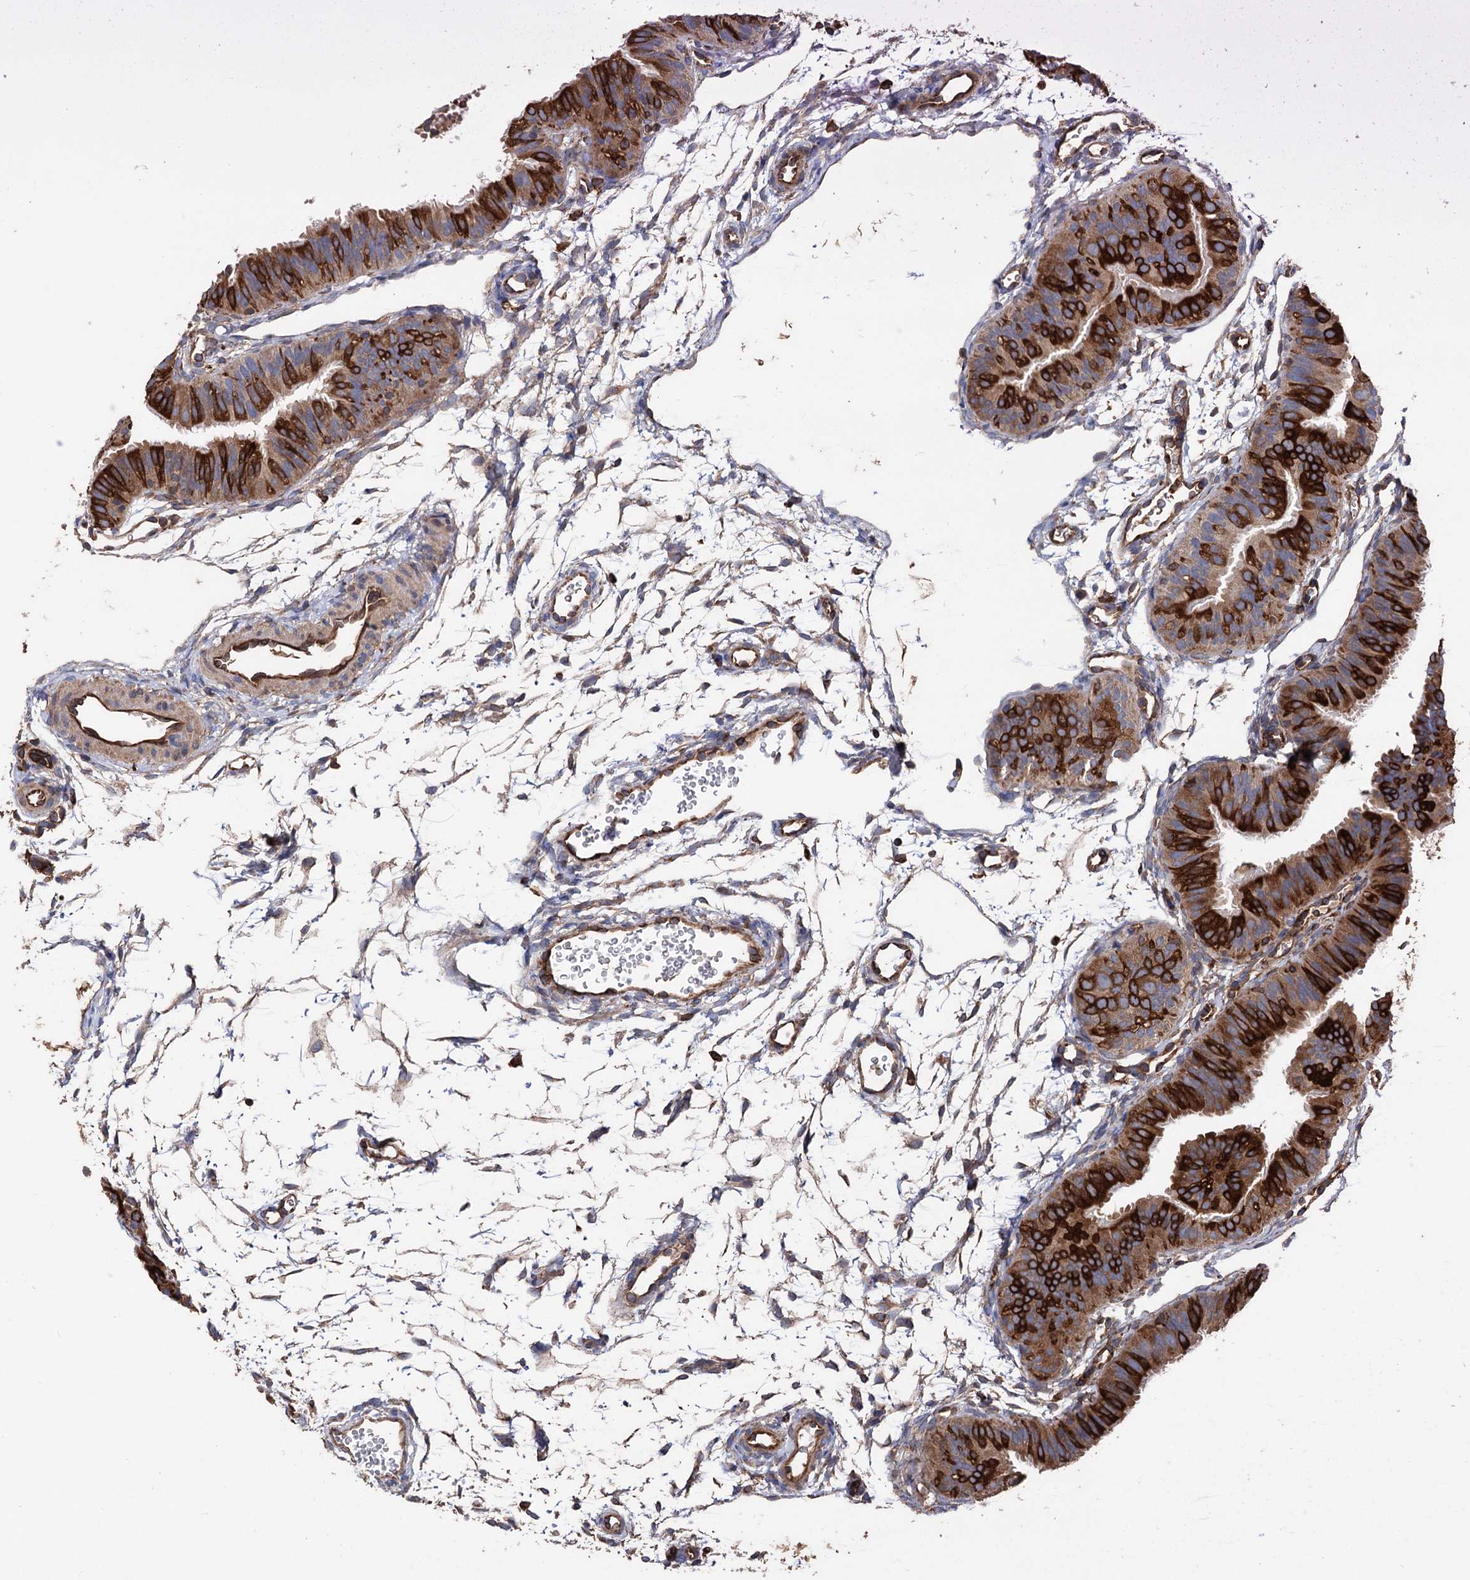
{"staining": {"intensity": "strong", "quantity": "25%-75%", "location": "cytoplasmic/membranous"}, "tissue": "fallopian tube", "cell_type": "Glandular cells", "image_type": "normal", "snomed": [{"axis": "morphology", "description": "Normal tissue, NOS"}, {"axis": "topography", "description": "Fallopian tube"}], "caption": "The micrograph demonstrates immunohistochemical staining of benign fallopian tube. There is strong cytoplasmic/membranous staining is seen in approximately 25%-75% of glandular cells.", "gene": "STING1", "patient": {"sex": "female", "age": 35}}